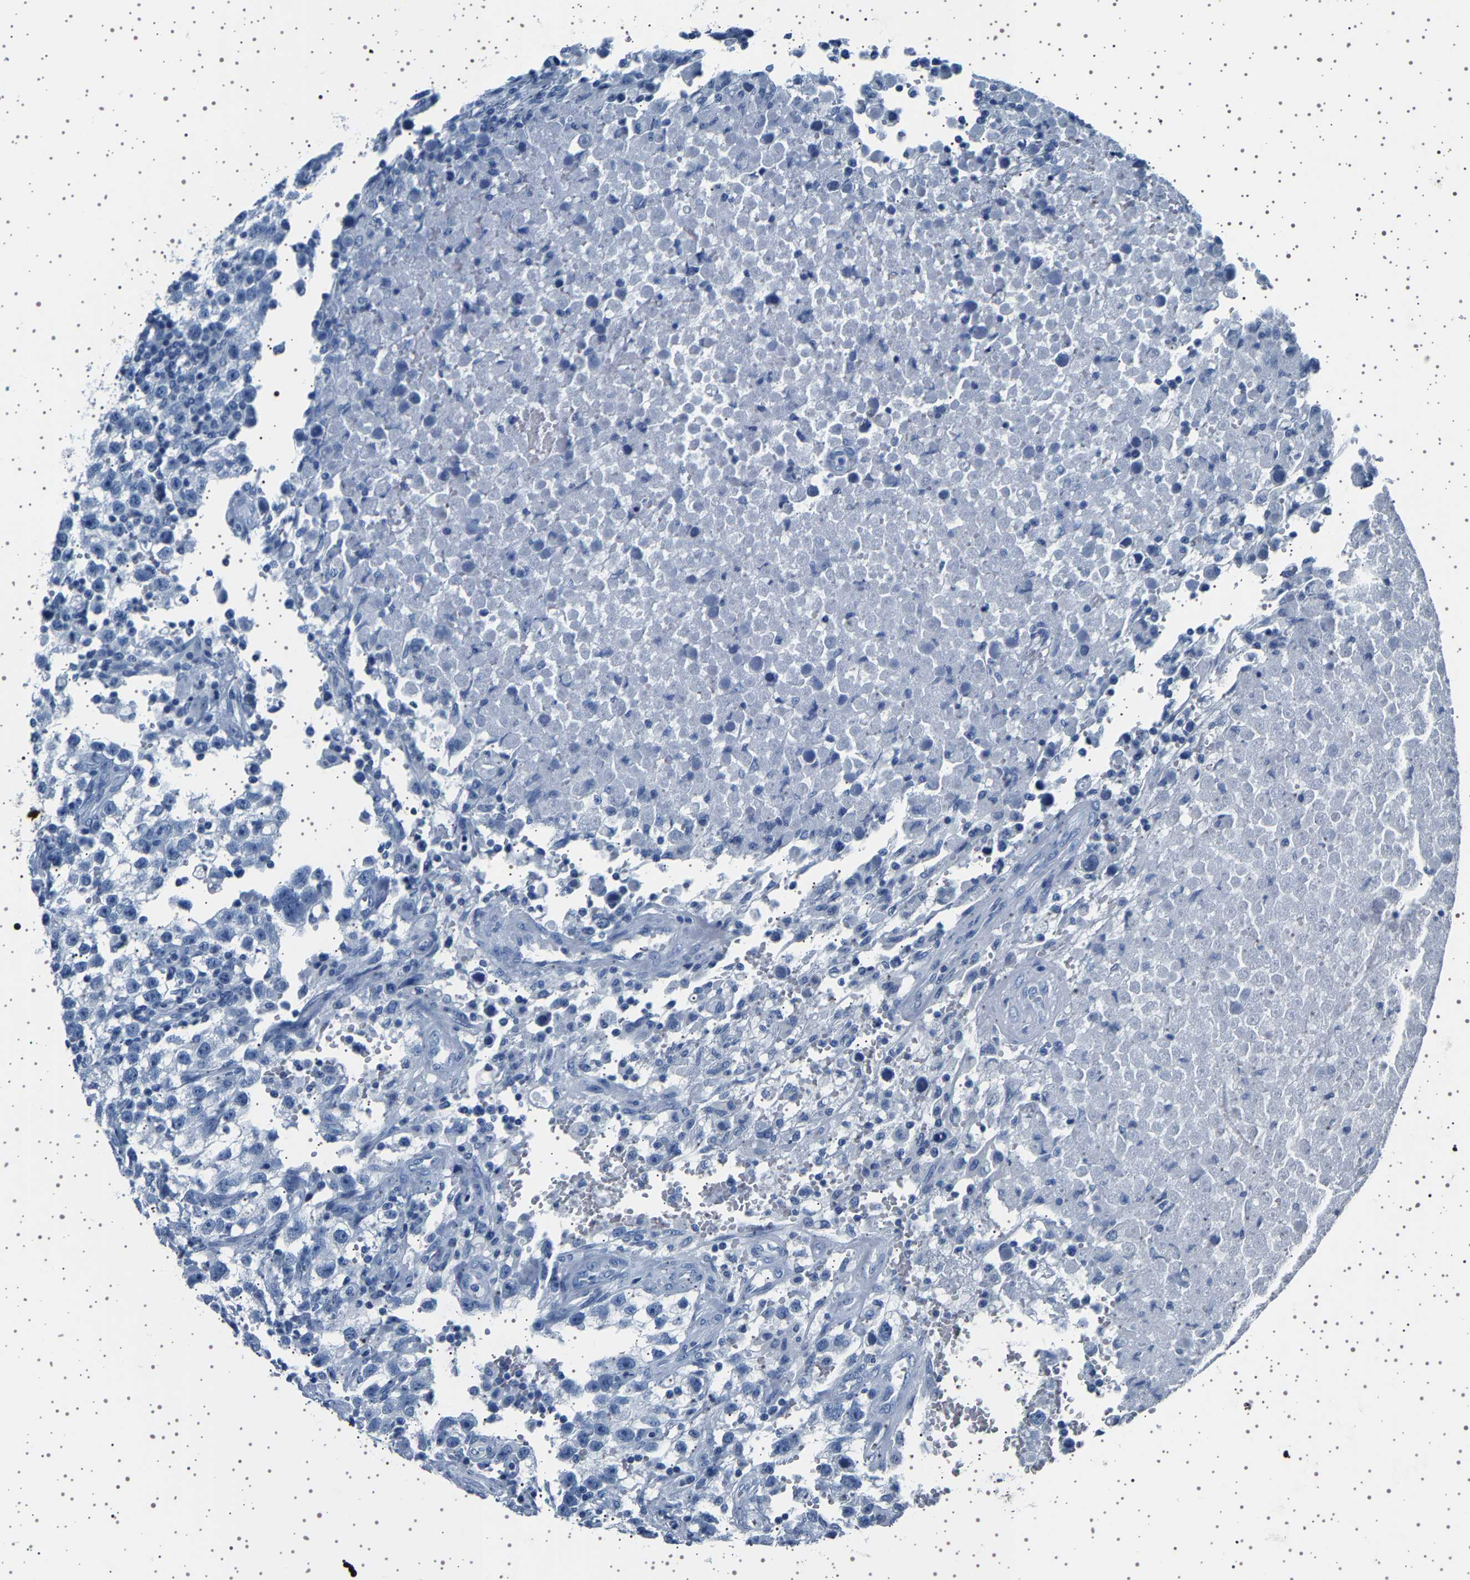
{"staining": {"intensity": "negative", "quantity": "none", "location": "none"}, "tissue": "testis cancer", "cell_type": "Tumor cells", "image_type": "cancer", "snomed": [{"axis": "morphology", "description": "Seminoma, NOS"}, {"axis": "topography", "description": "Testis"}], "caption": "Image shows no protein expression in tumor cells of testis cancer tissue.", "gene": "TFF3", "patient": {"sex": "male", "age": 33}}